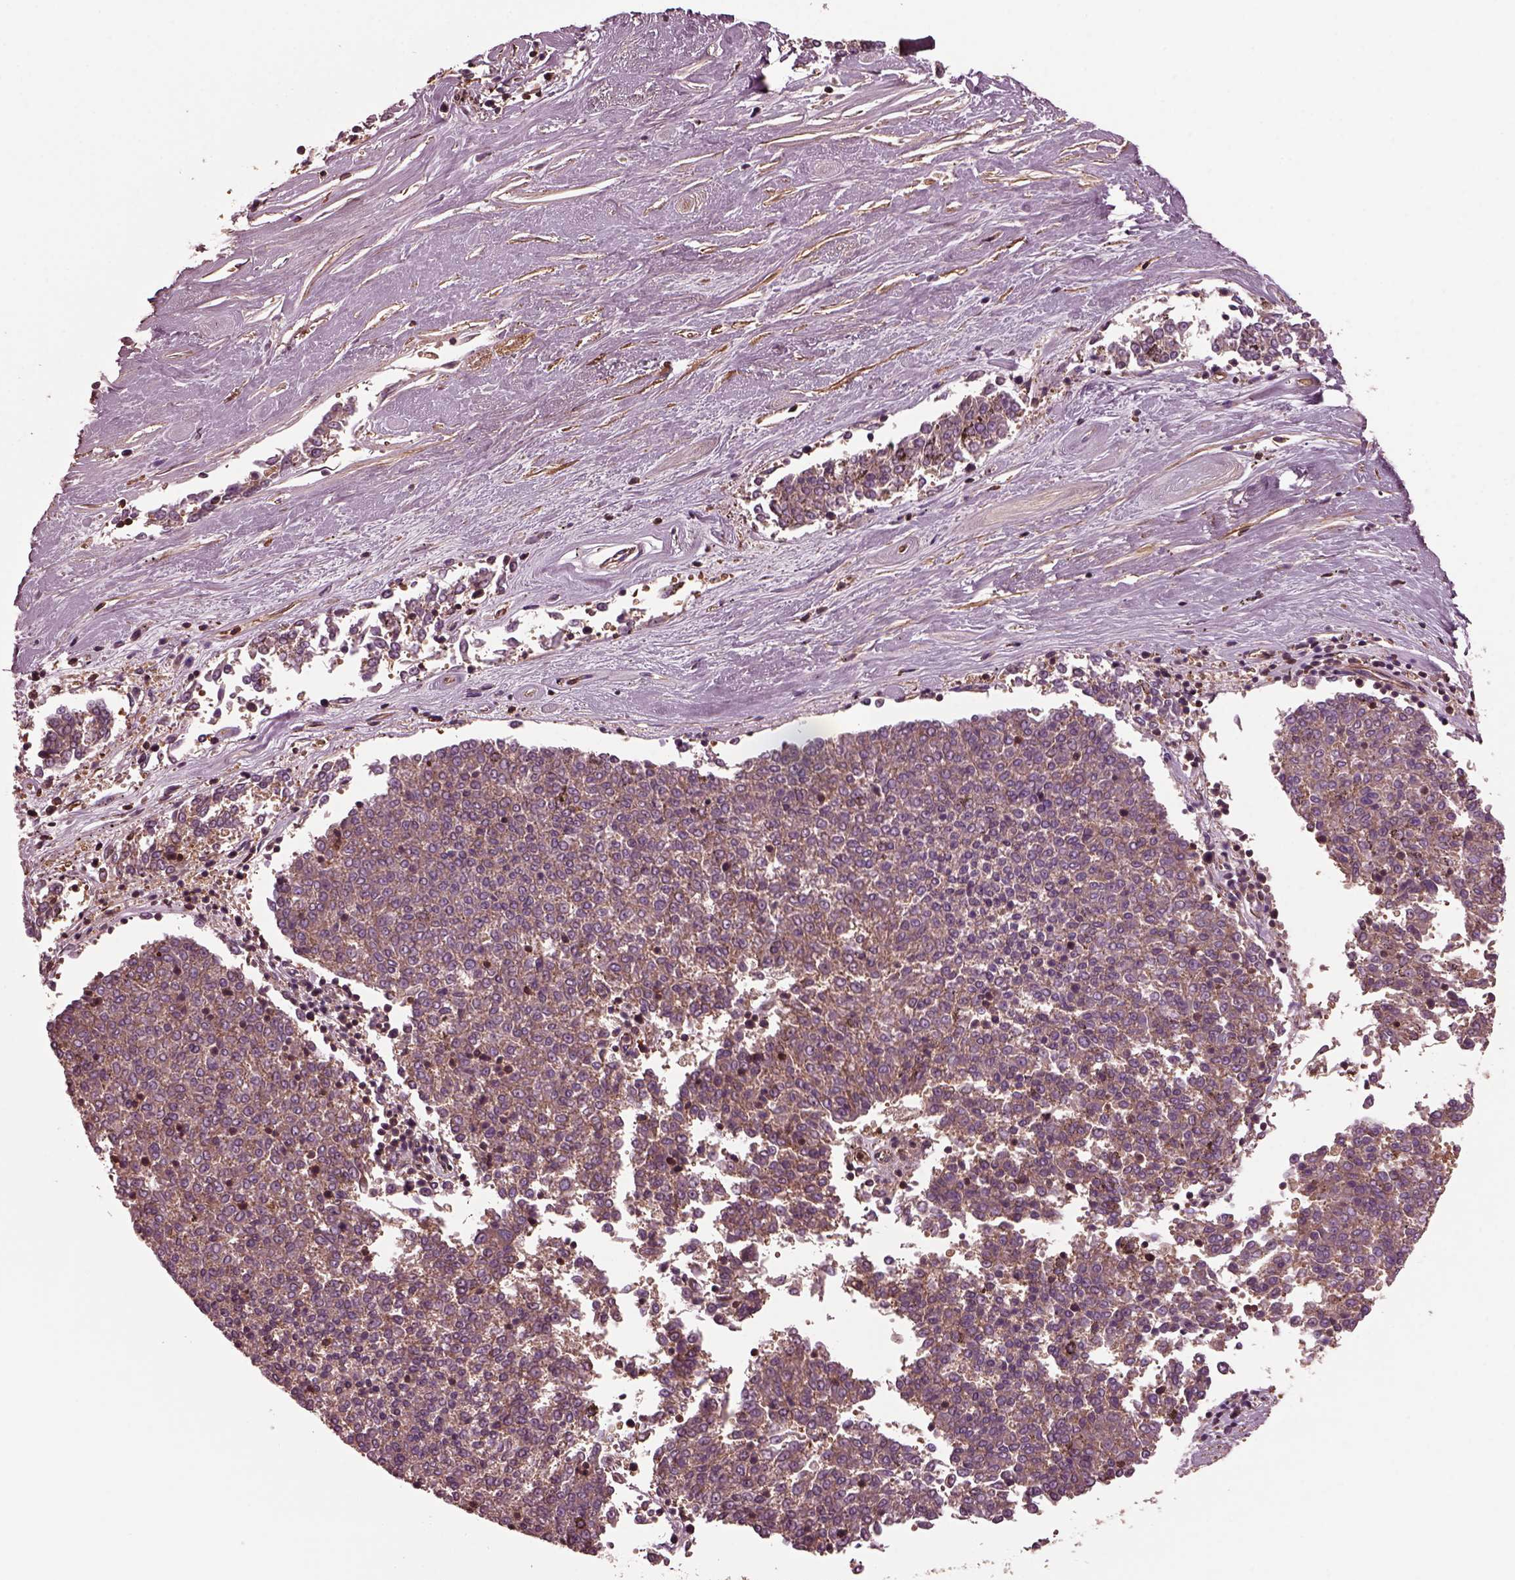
{"staining": {"intensity": "weak", "quantity": ">75%", "location": "cytoplasmic/membranous"}, "tissue": "melanoma", "cell_type": "Tumor cells", "image_type": "cancer", "snomed": [{"axis": "morphology", "description": "Malignant melanoma, NOS"}, {"axis": "topography", "description": "Skin"}], "caption": "Immunohistochemical staining of human malignant melanoma displays low levels of weak cytoplasmic/membranous protein expression in approximately >75% of tumor cells.", "gene": "MYL6", "patient": {"sex": "female", "age": 72}}